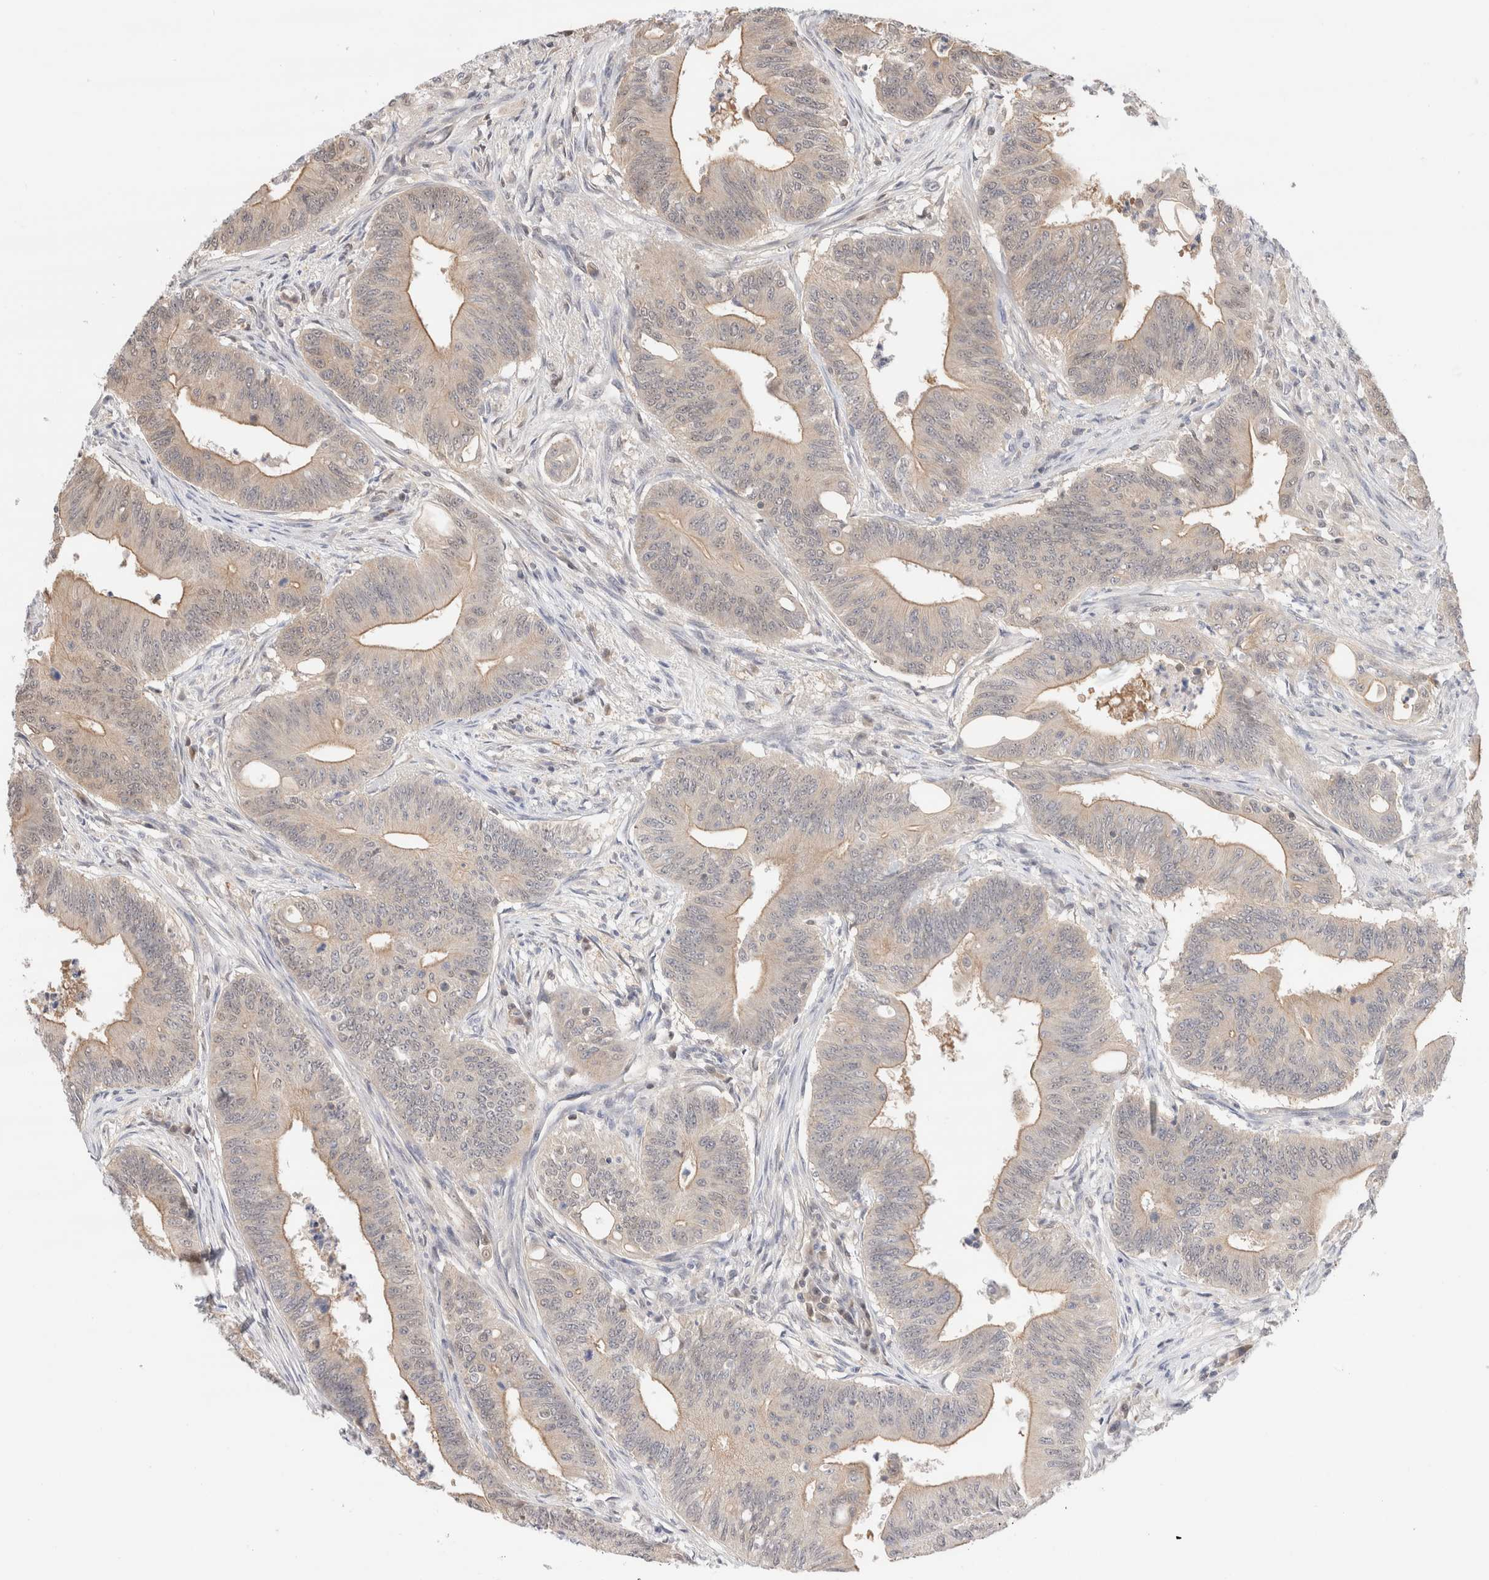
{"staining": {"intensity": "weak", "quantity": ">75%", "location": "cytoplasmic/membranous"}, "tissue": "colorectal cancer", "cell_type": "Tumor cells", "image_type": "cancer", "snomed": [{"axis": "morphology", "description": "Adenoma, NOS"}, {"axis": "morphology", "description": "Adenocarcinoma, NOS"}, {"axis": "topography", "description": "Colon"}], "caption": "A brown stain labels weak cytoplasmic/membranous positivity of a protein in adenoma (colorectal) tumor cells. The protein of interest is shown in brown color, while the nuclei are stained blue.", "gene": "C17orf97", "patient": {"sex": "male", "age": 79}}